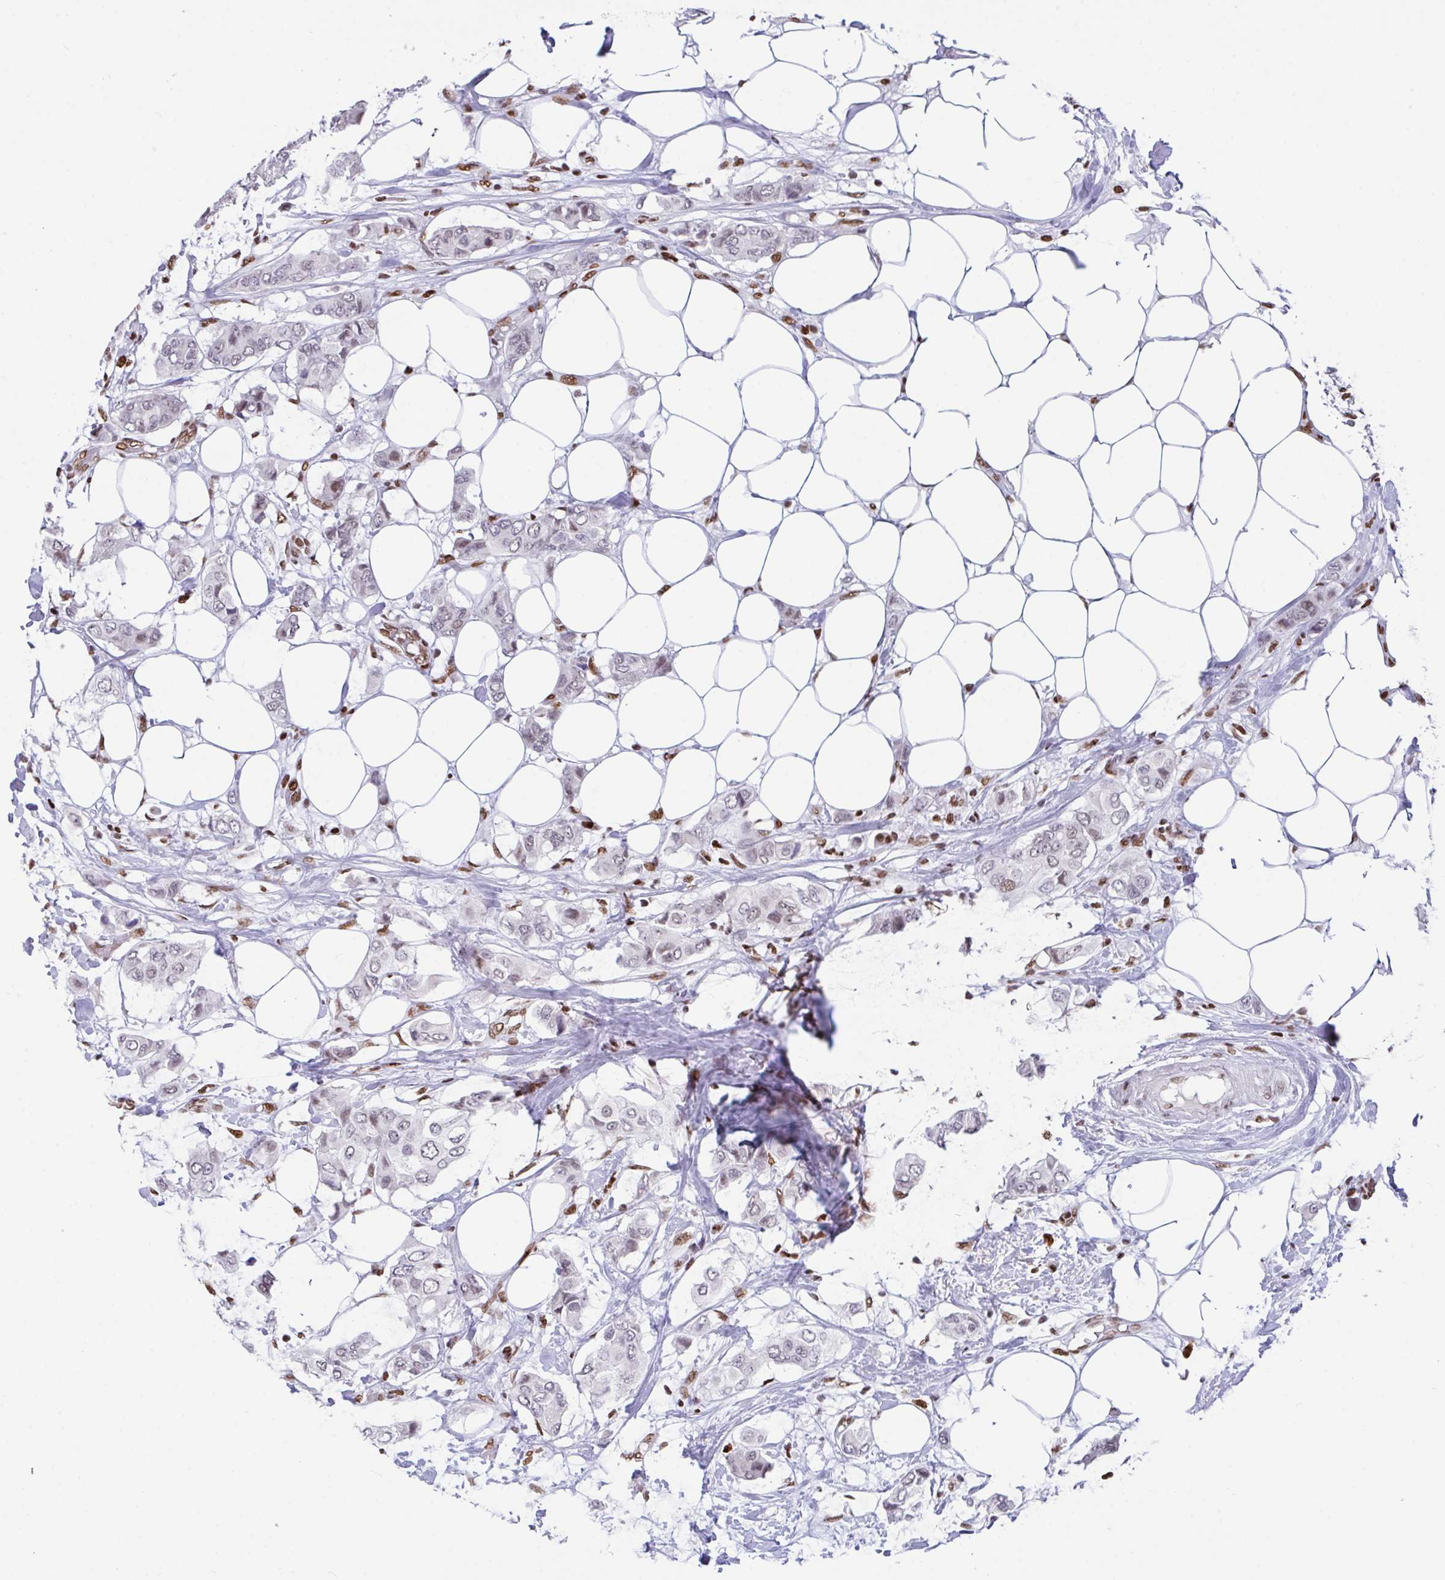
{"staining": {"intensity": "weak", "quantity": "<25%", "location": "nuclear"}, "tissue": "breast cancer", "cell_type": "Tumor cells", "image_type": "cancer", "snomed": [{"axis": "morphology", "description": "Lobular carcinoma"}, {"axis": "topography", "description": "Breast"}], "caption": "This is a histopathology image of IHC staining of breast cancer (lobular carcinoma), which shows no positivity in tumor cells.", "gene": "CLP1", "patient": {"sex": "female", "age": 51}}